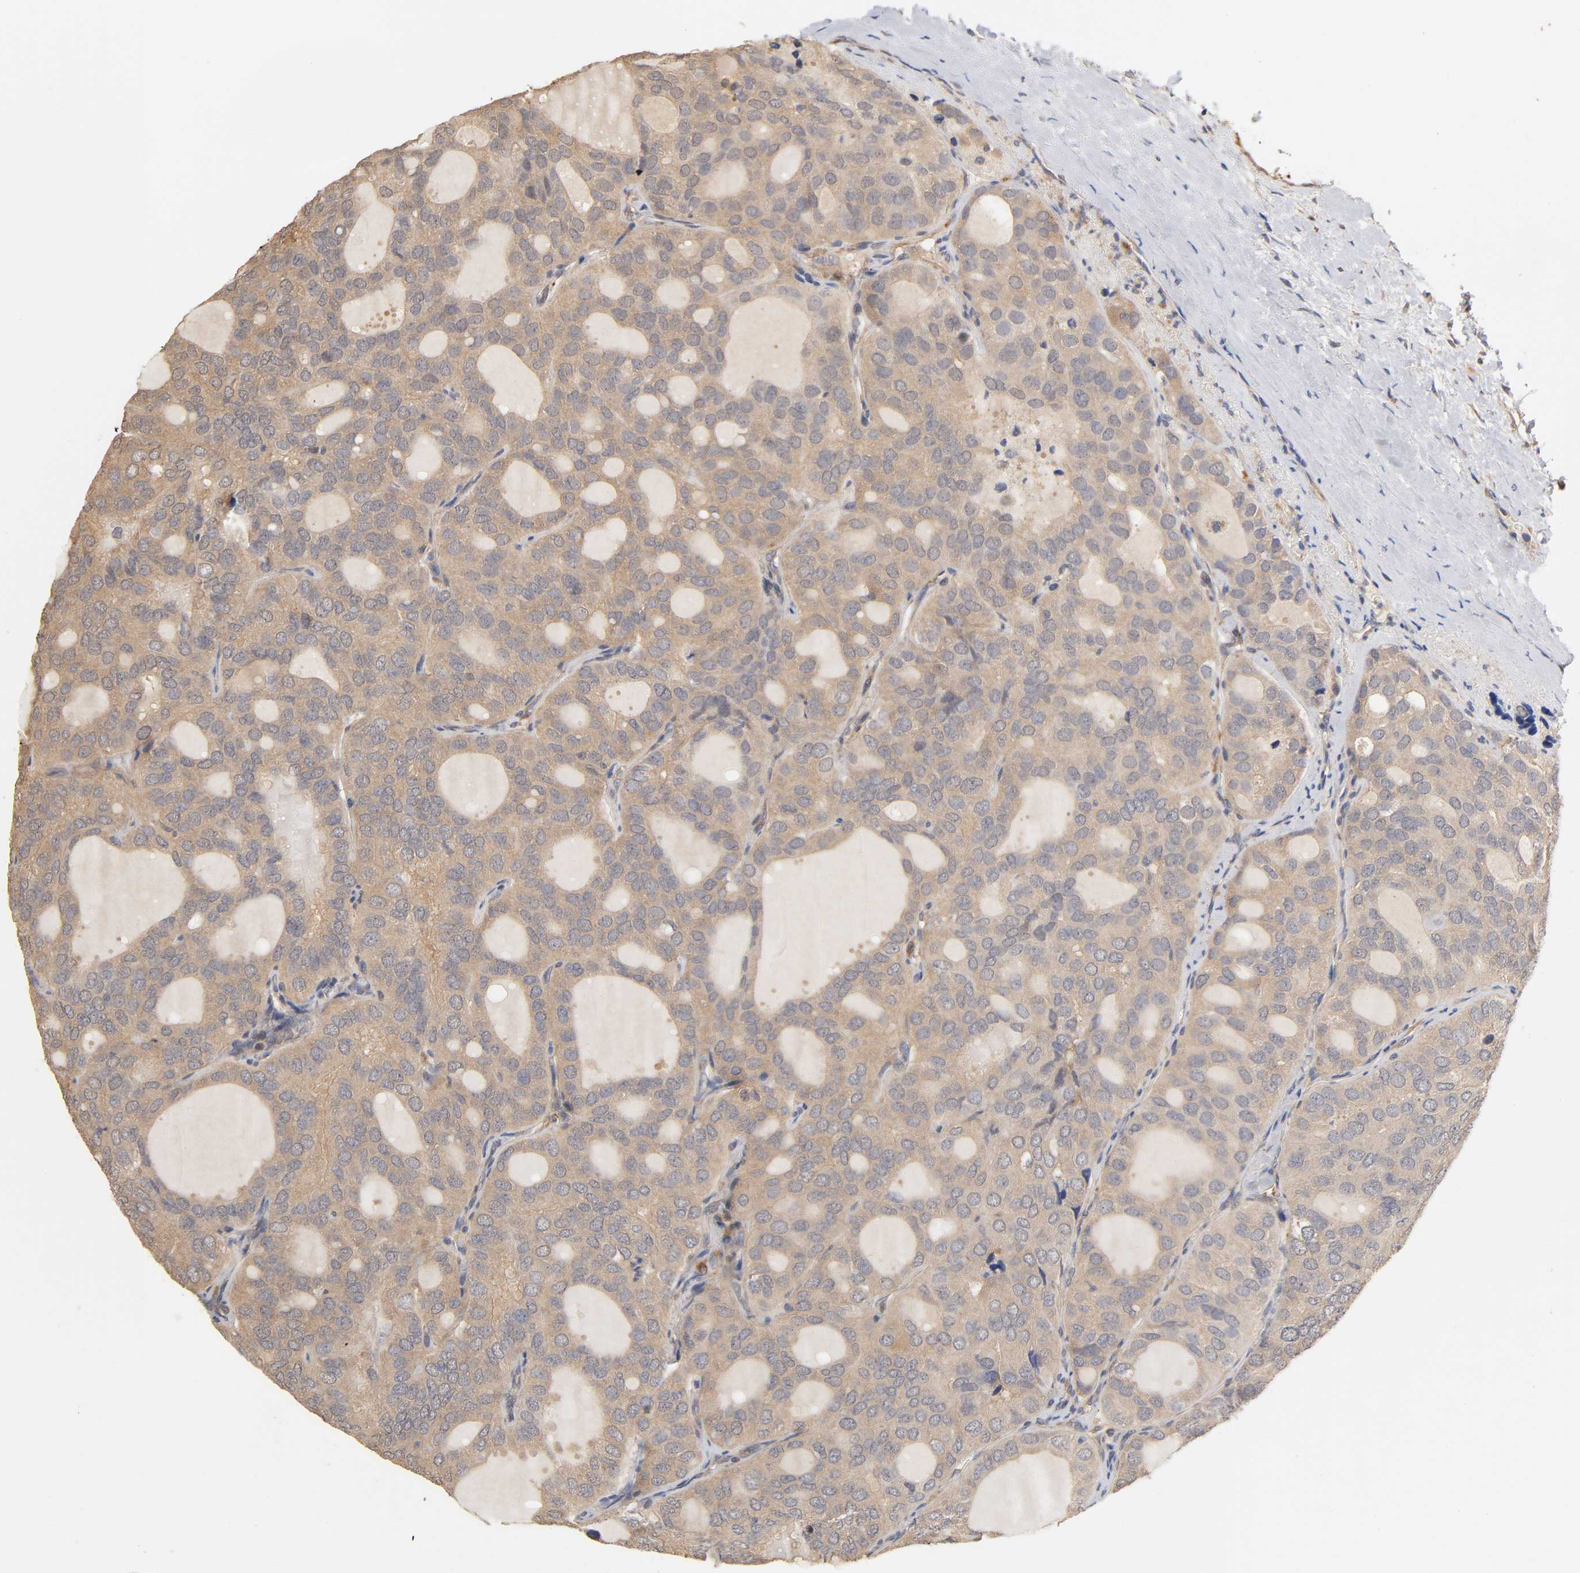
{"staining": {"intensity": "weak", "quantity": ">75%", "location": "cytoplasmic/membranous"}, "tissue": "thyroid cancer", "cell_type": "Tumor cells", "image_type": "cancer", "snomed": [{"axis": "morphology", "description": "Follicular adenoma carcinoma, NOS"}, {"axis": "topography", "description": "Thyroid gland"}], "caption": "The immunohistochemical stain labels weak cytoplasmic/membranous positivity in tumor cells of thyroid follicular adenoma carcinoma tissue. (IHC, brightfield microscopy, high magnification).", "gene": "PDE5A", "patient": {"sex": "male", "age": 75}}